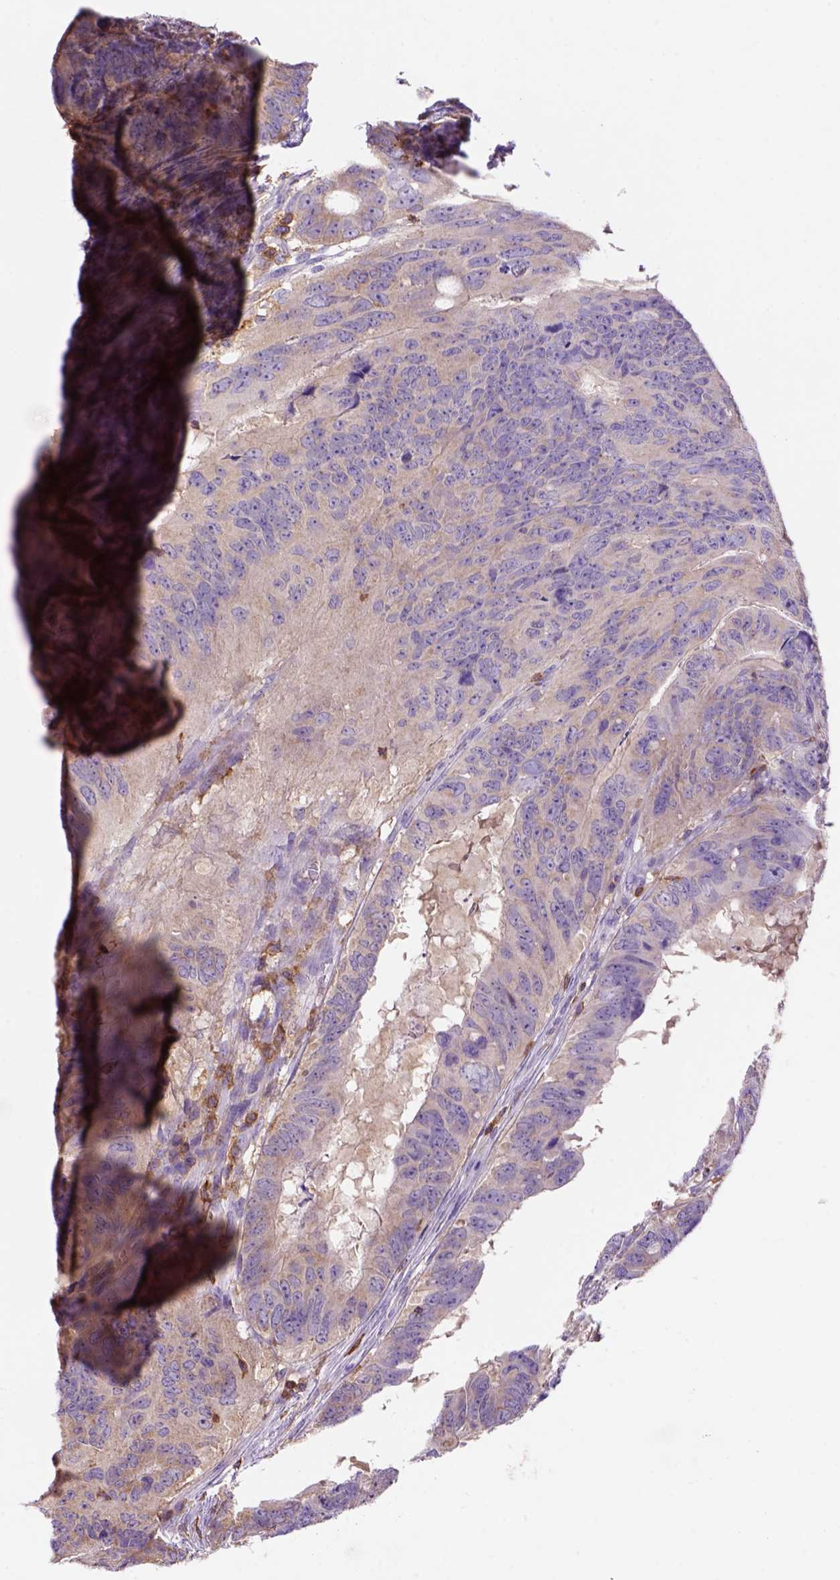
{"staining": {"intensity": "moderate", "quantity": ">75%", "location": "cytoplasmic/membranous"}, "tissue": "colorectal cancer", "cell_type": "Tumor cells", "image_type": "cancer", "snomed": [{"axis": "morphology", "description": "Adenocarcinoma, NOS"}, {"axis": "topography", "description": "Colon"}], "caption": "Immunohistochemical staining of colorectal cancer (adenocarcinoma) exhibits medium levels of moderate cytoplasmic/membranous protein staining in about >75% of tumor cells.", "gene": "INPP5D", "patient": {"sex": "male", "age": 79}}